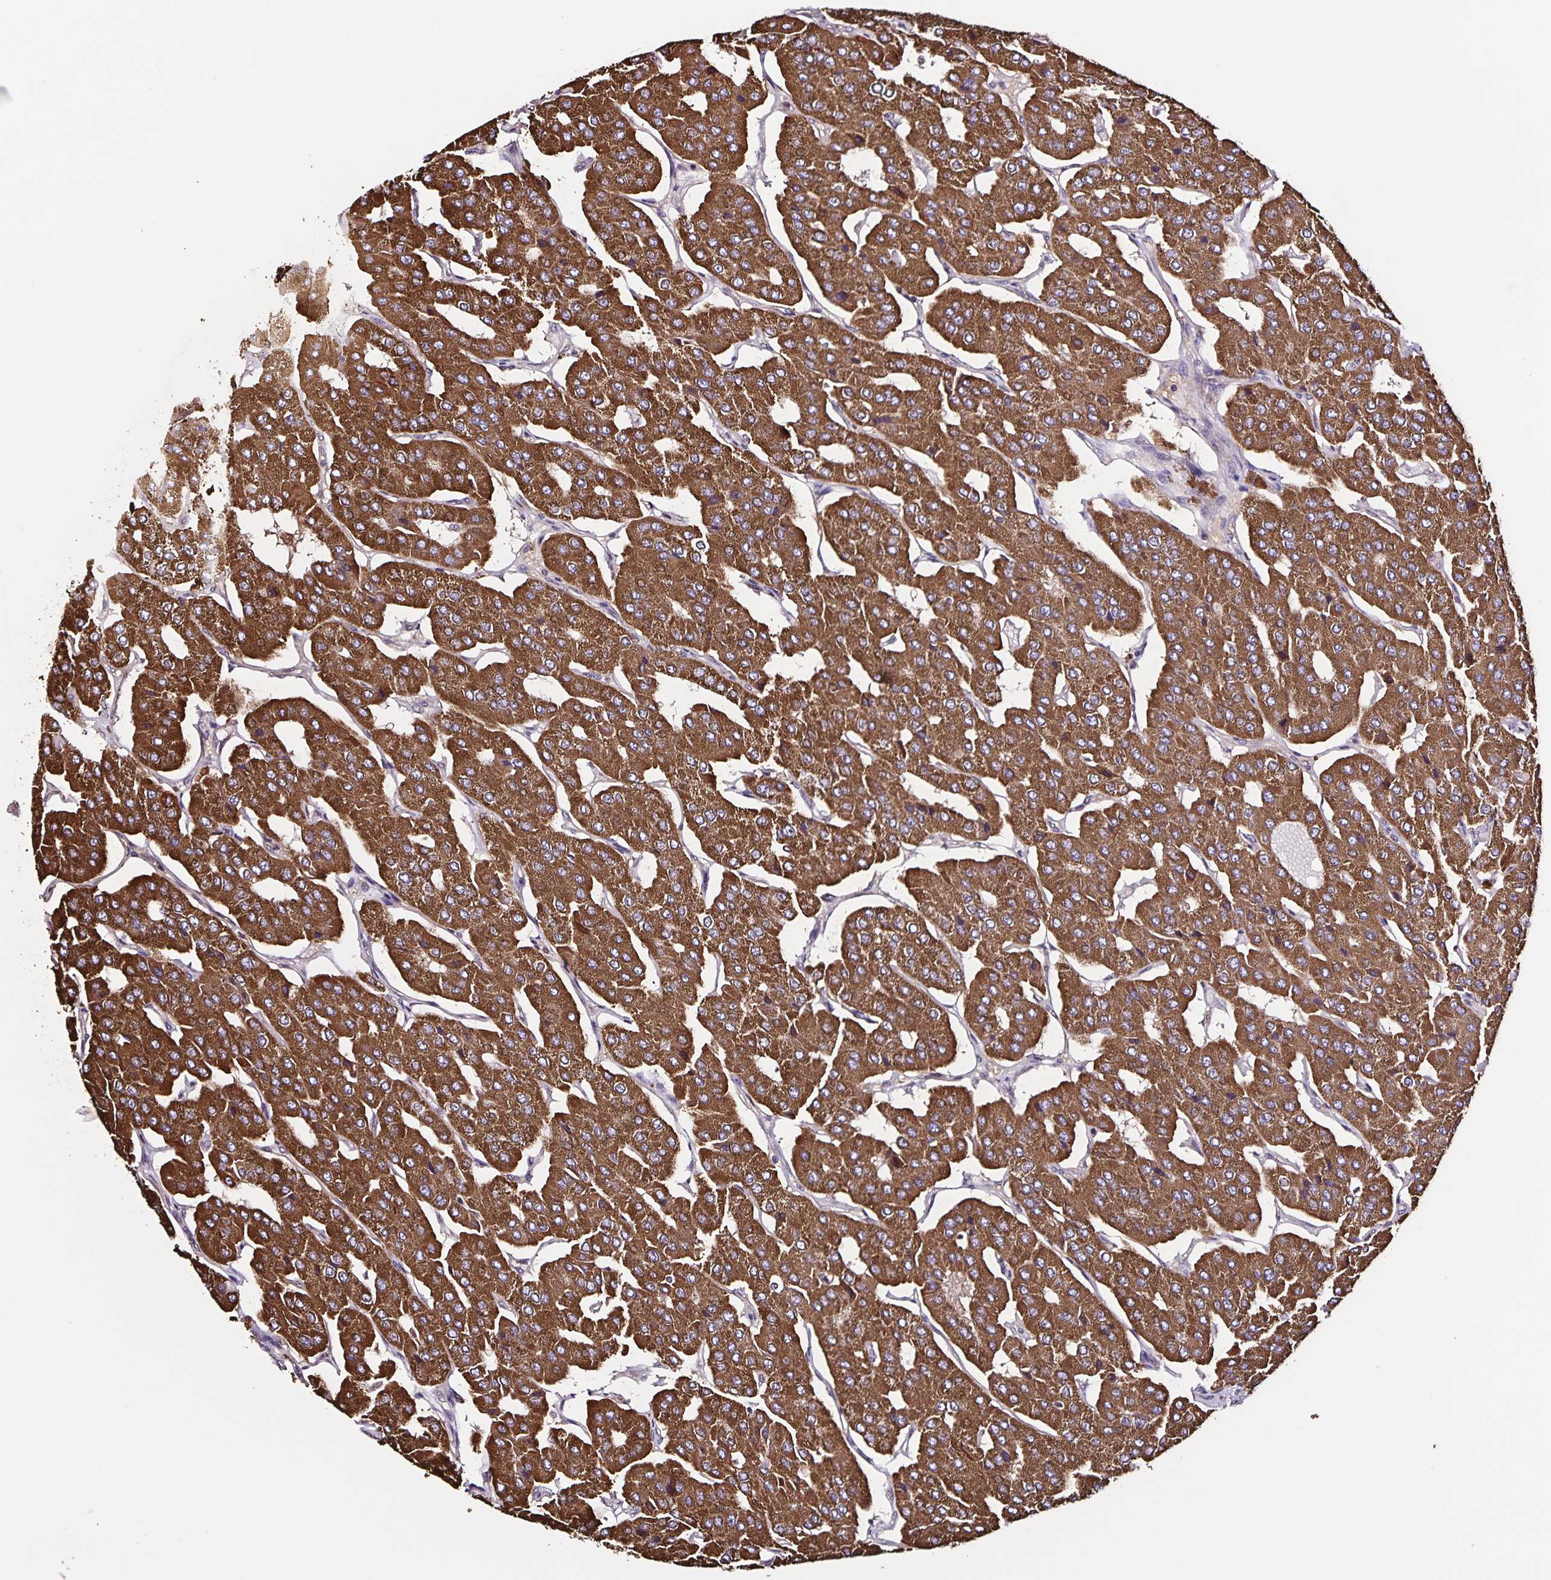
{"staining": {"intensity": "strong", "quantity": ">75%", "location": "cytoplasmic/membranous"}, "tissue": "parathyroid gland", "cell_type": "Glandular cells", "image_type": "normal", "snomed": [{"axis": "morphology", "description": "Normal tissue, NOS"}, {"axis": "morphology", "description": "Adenoma, NOS"}, {"axis": "topography", "description": "Parathyroid gland"}], "caption": "Protein staining of benign parathyroid gland shows strong cytoplasmic/membranous staining in approximately >75% of glandular cells.", "gene": "MAN1A1", "patient": {"sex": "female", "age": 86}}